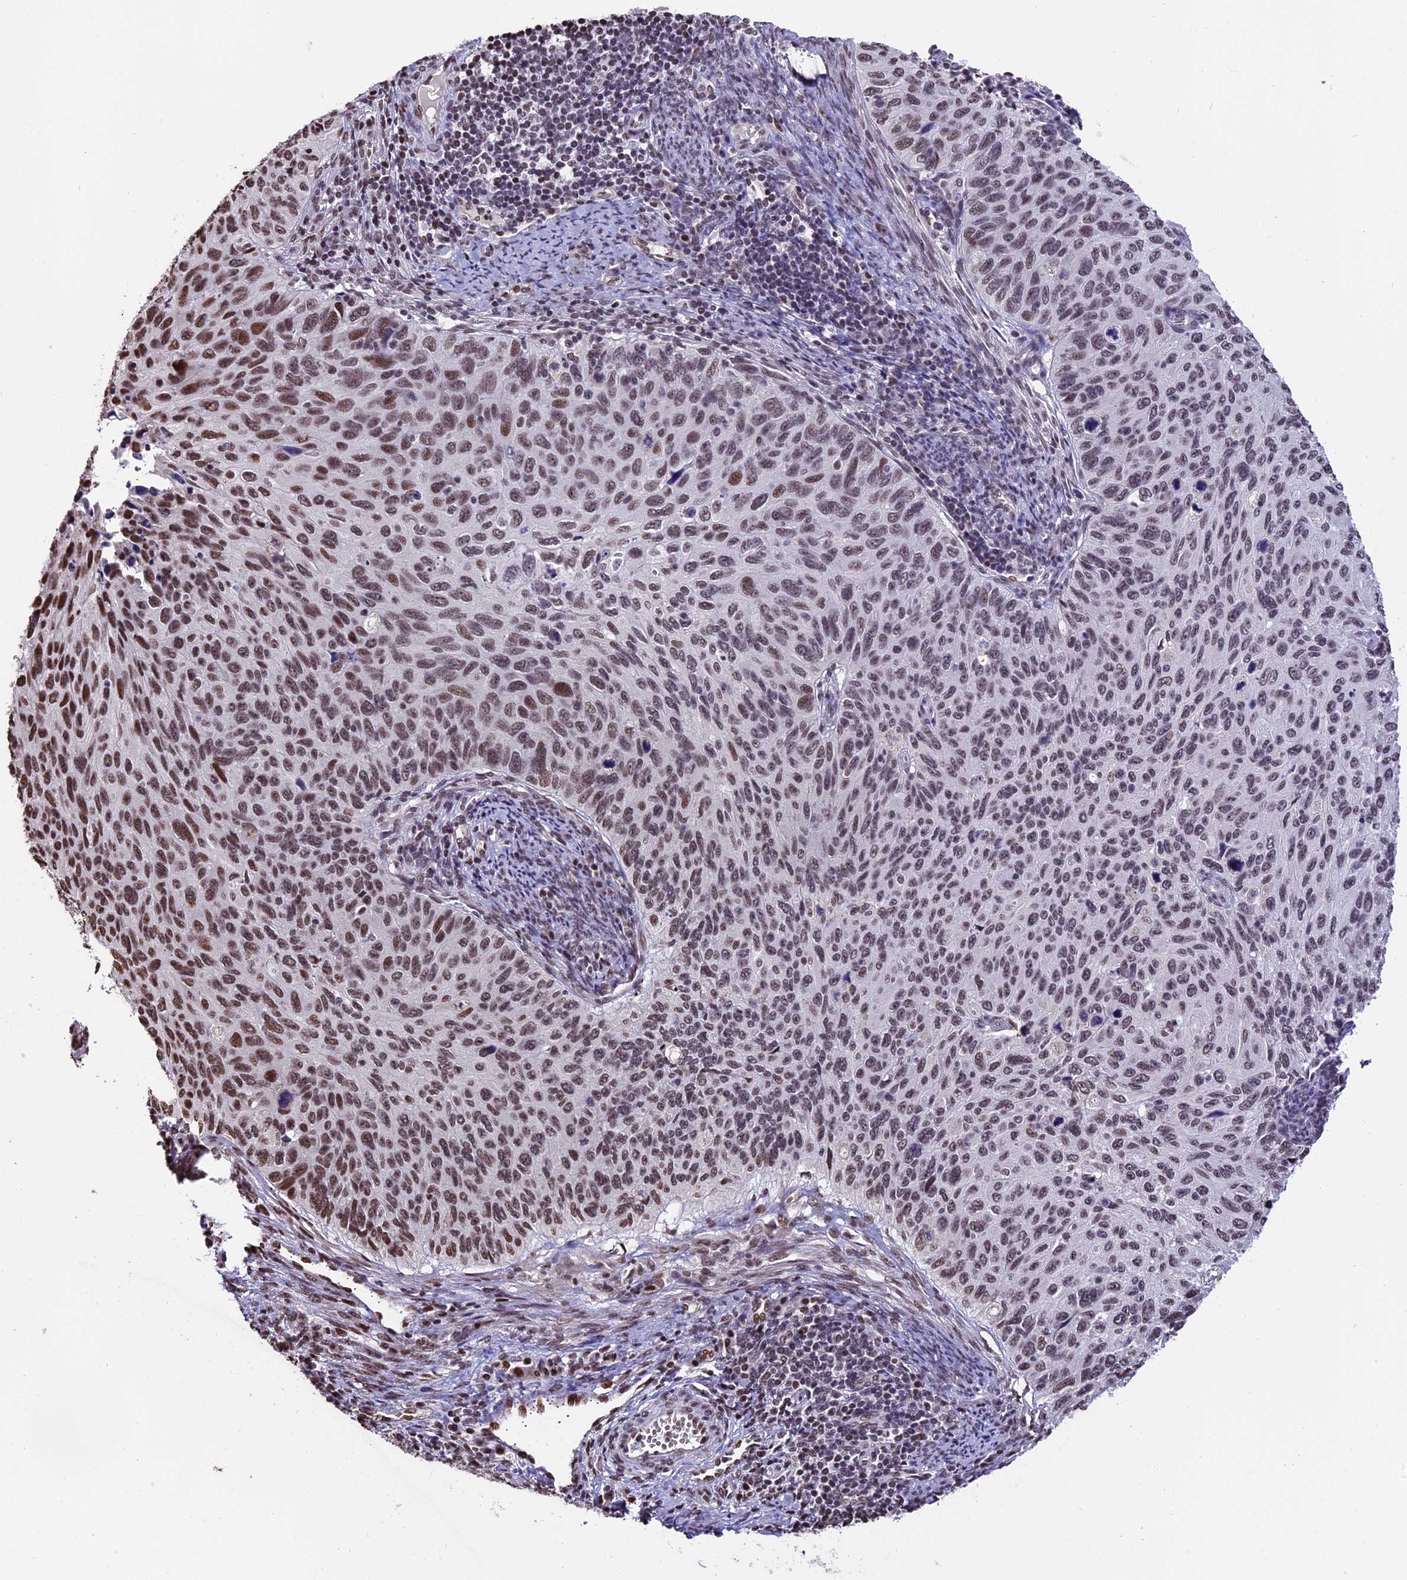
{"staining": {"intensity": "moderate", "quantity": ">75%", "location": "nuclear"}, "tissue": "cervical cancer", "cell_type": "Tumor cells", "image_type": "cancer", "snomed": [{"axis": "morphology", "description": "Squamous cell carcinoma, NOS"}, {"axis": "topography", "description": "Cervix"}], "caption": "Immunohistochemical staining of human cervical squamous cell carcinoma shows medium levels of moderate nuclear expression in about >75% of tumor cells. (brown staining indicates protein expression, while blue staining denotes nuclei).", "gene": "POLR3E", "patient": {"sex": "female", "age": 70}}